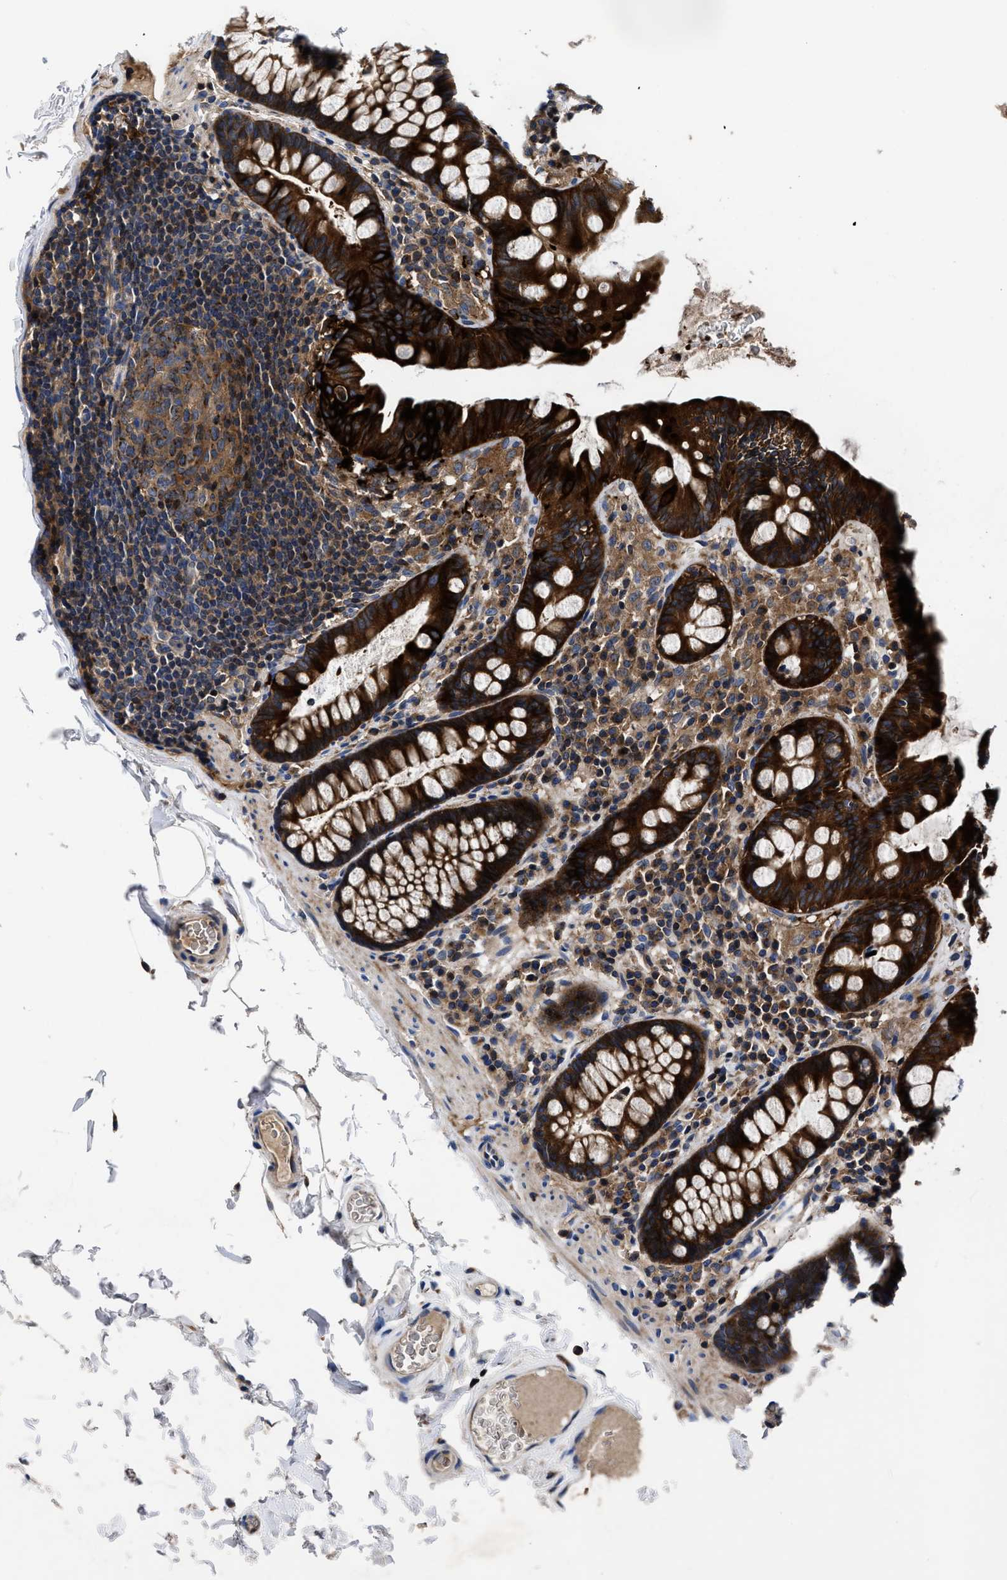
{"staining": {"intensity": "moderate", "quantity": ">75%", "location": "cytoplasmic/membranous"}, "tissue": "colon", "cell_type": "Endothelial cells", "image_type": "normal", "snomed": [{"axis": "morphology", "description": "Normal tissue, NOS"}, {"axis": "topography", "description": "Colon"}], "caption": "An immunohistochemistry (IHC) image of unremarkable tissue is shown. Protein staining in brown shows moderate cytoplasmic/membranous positivity in colon within endothelial cells. The protein of interest is shown in brown color, while the nuclei are stained blue.", "gene": "YBEY", "patient": {"sex": "female", "age": 80}}